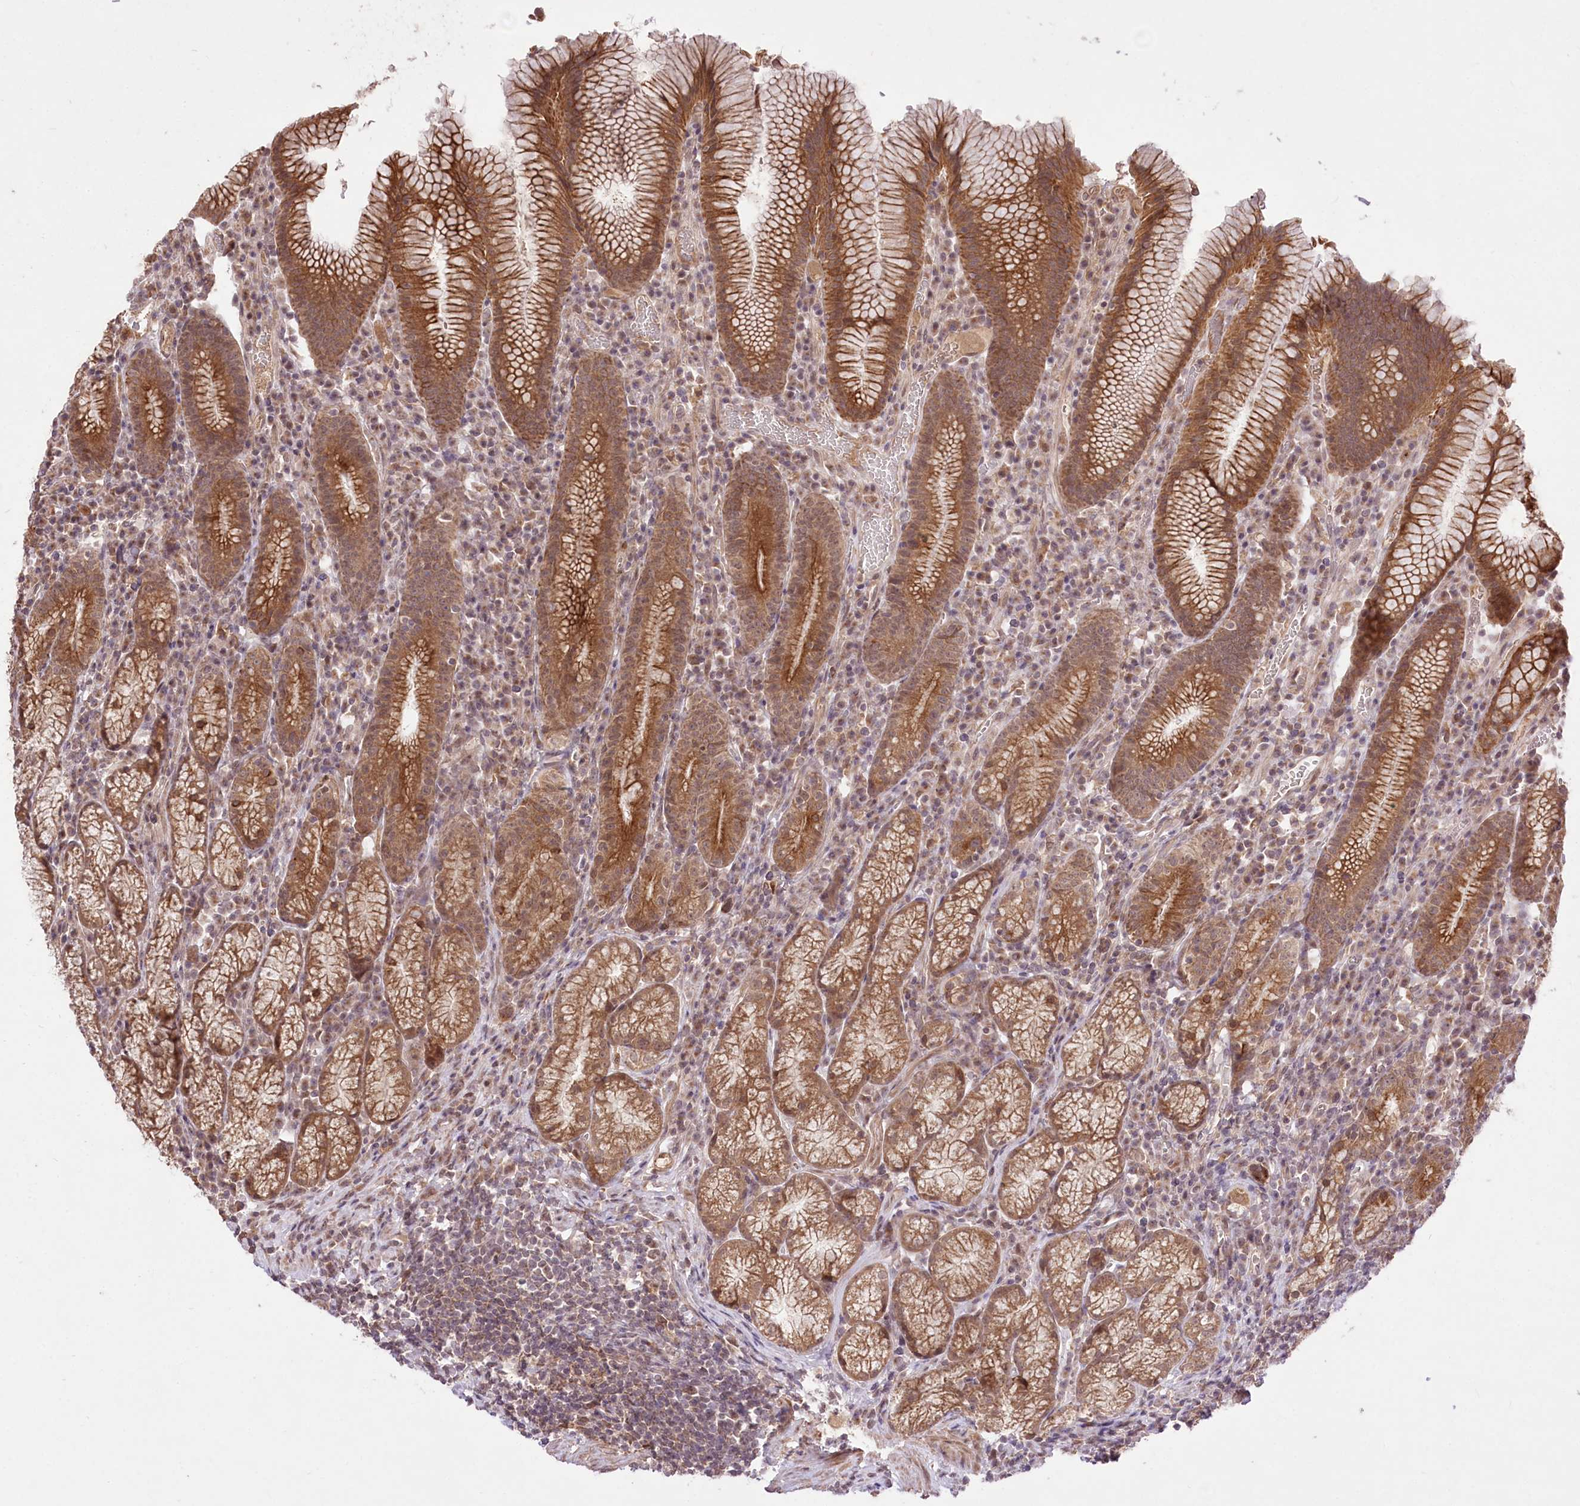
{"staining": {"intensity": "strong", "quantity": ">75%", "location": "cytoplasmic/membranous"}, "tissue": "stomach", "cell_type": "Glandular cells", "image_type": "normal", "snomed": [{"axis": "morphology", "description": "Normal tissue, NOS"}, {"axis": "topography", "description": "Stomach"}], "caption": "DAB (3,3'-diaminobenzidine) immunohistochemical staining of normal human stomach shows strong cytoplasmic/membranous protein staining in approximately >75% of glandular cells.", "gene": "HELT", "patient": {"sex": "male", "age": 55}}